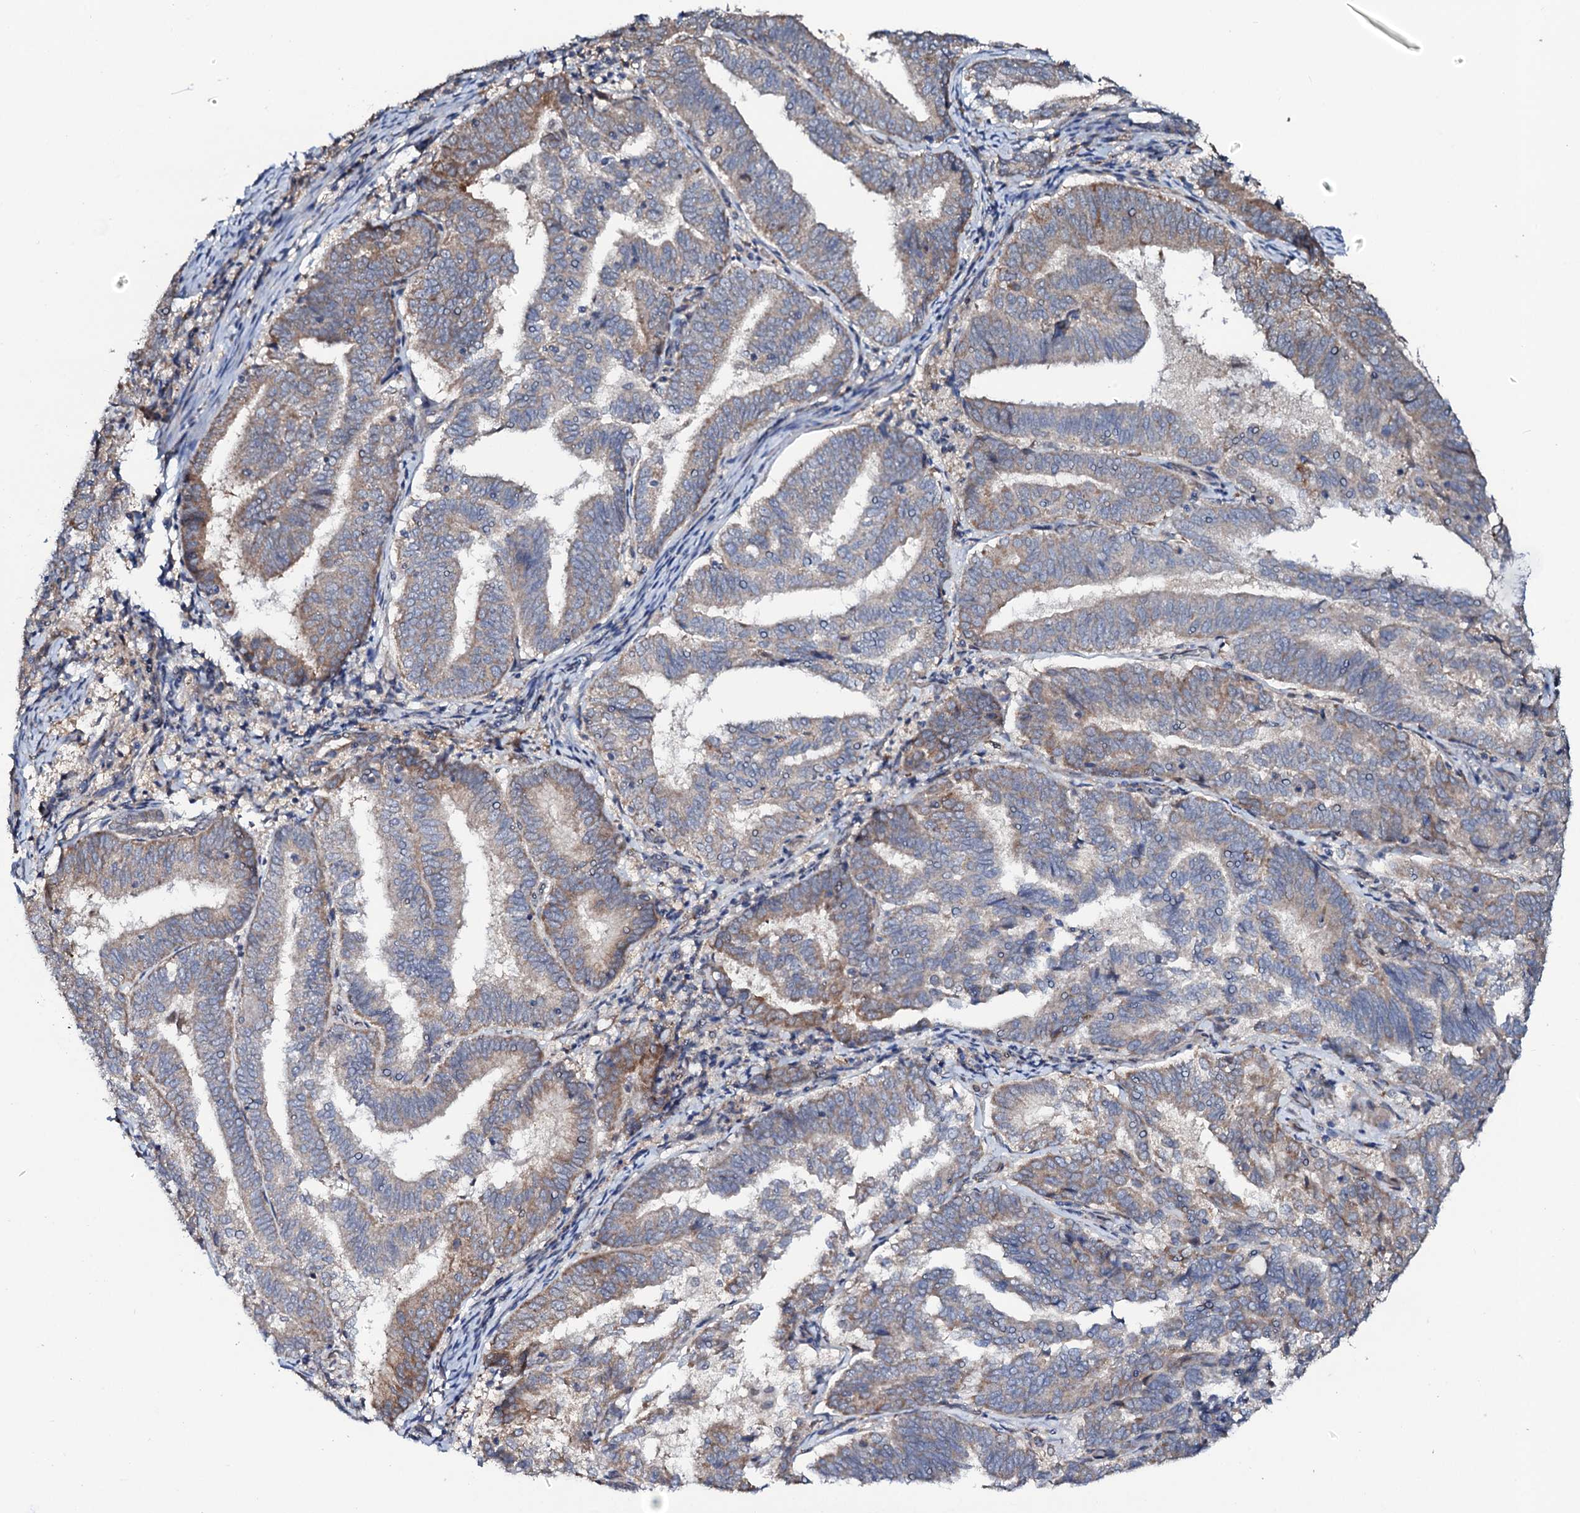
{"staining": {"intensity": "weak", "quantity": "25%-75%", "location": "cytoplasmic/membranous"}, "tissue": "endometrial cancer", "cell_type": "Tumor cells", "image_type": "cancer", "snomed": [{"axis": "morphology", "description": "Adenocarcinoma, NOS"}, {"axis": "topography", "description": "Endometrium"}], "caption": "Brown immunohistochemical staining in adenocarcinoma (endometrial) demonstrates weak cytoplasmic/membranous staining in approximately 25%-75% of tumor cells.", "gene": "PPP1R3D", "patient": {"sex": "female", "age": 80}}